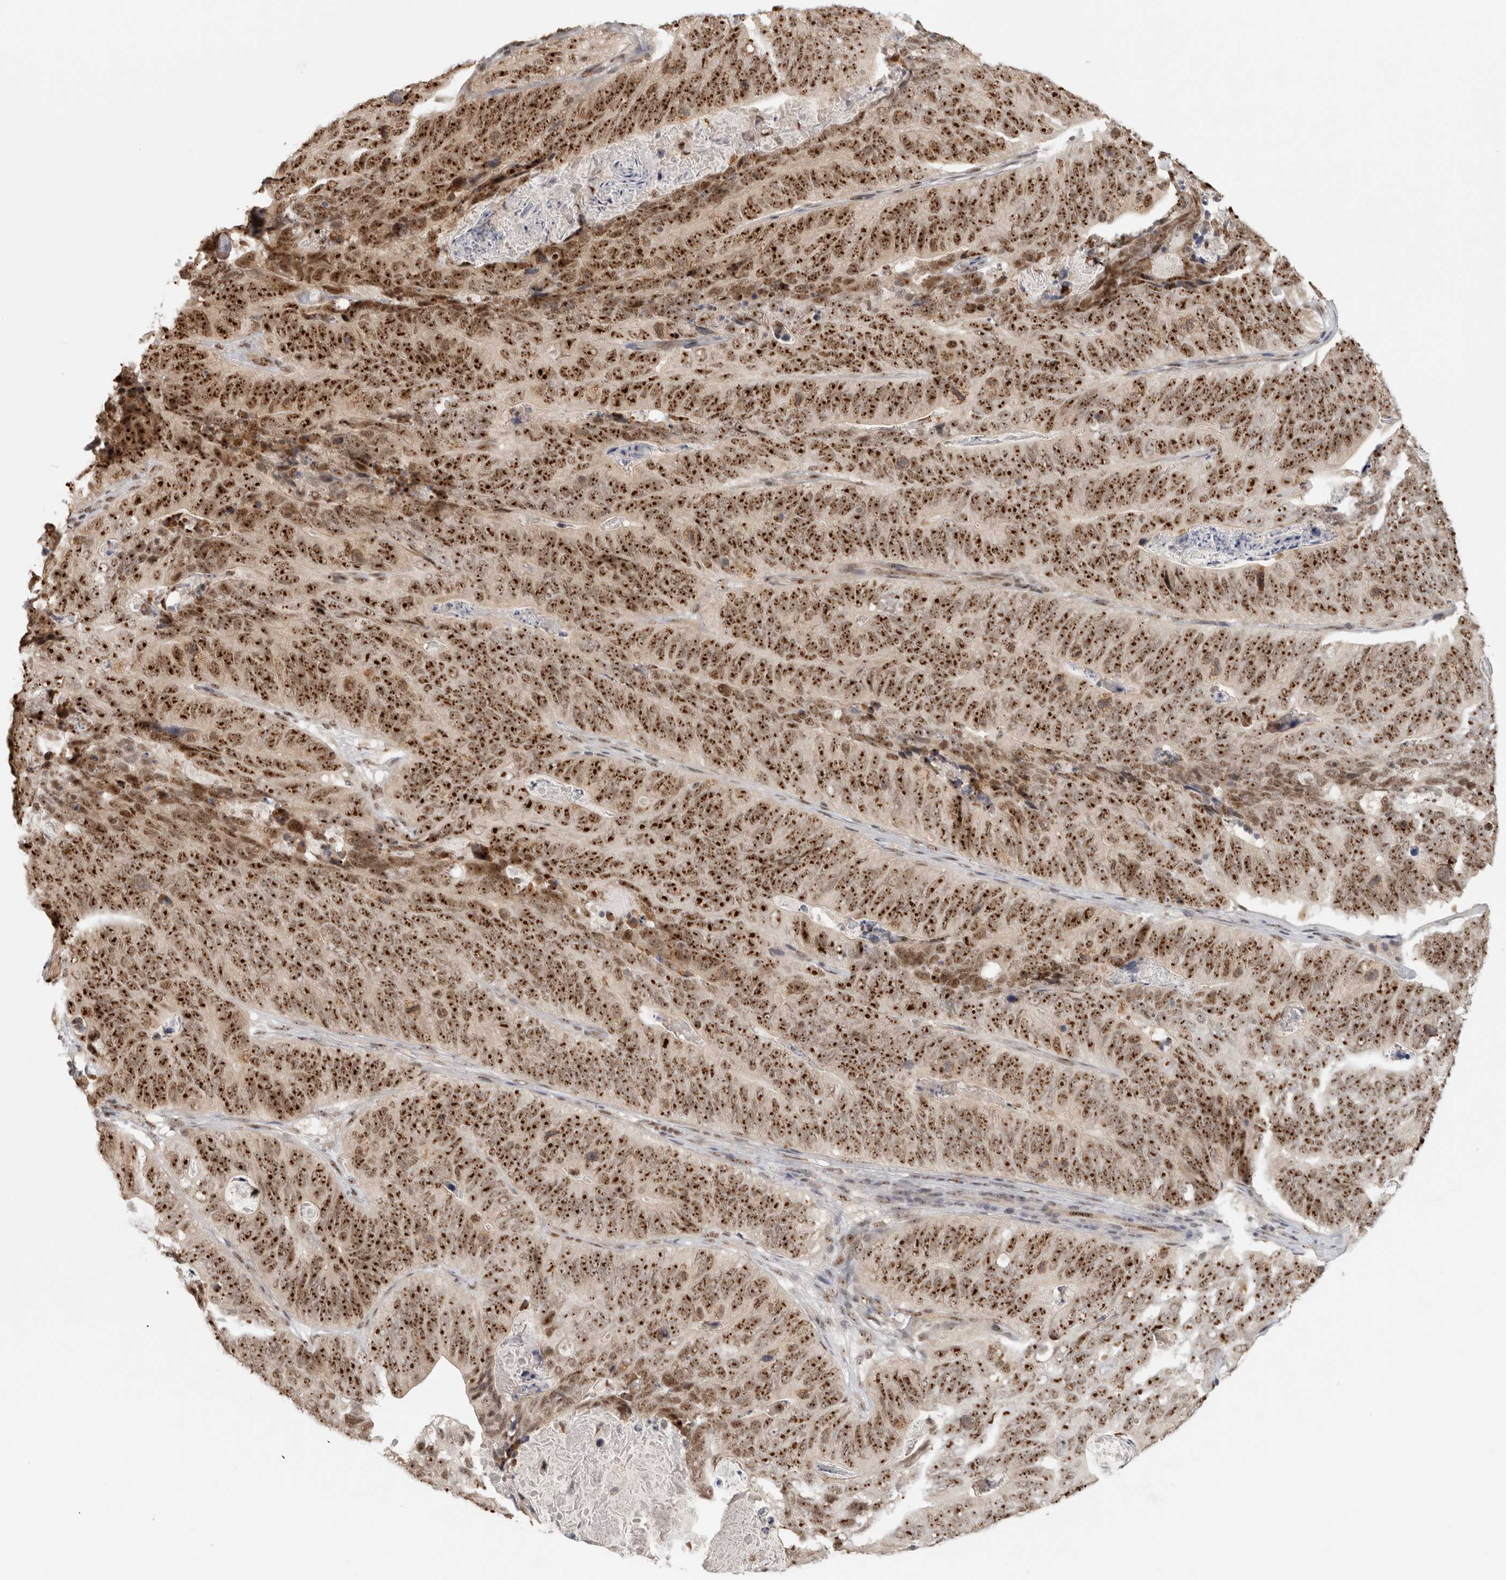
{"staining": {"intensity": "strong", "quantity": ">75%", "location": "nuclear"}, "tissue": "stomach cancer", "cell_type": "Tumor cells", "image_type": "cancer", "snomed": [{"axis": "morphology", "description": "Normal tissue, NOS"}, {"axis": "morphology", "description": "Adenocarcinoma, NOS"}, {"axis": "topography", "description": "Stomach"}], "caption": "Protein staining exhibits strong nuclear expression in approximately >75% of tumor cells in stomach adenocarcinoma.", "gene": "EBNA1BP2", "patient": {"sex": "female", "age": 89}}